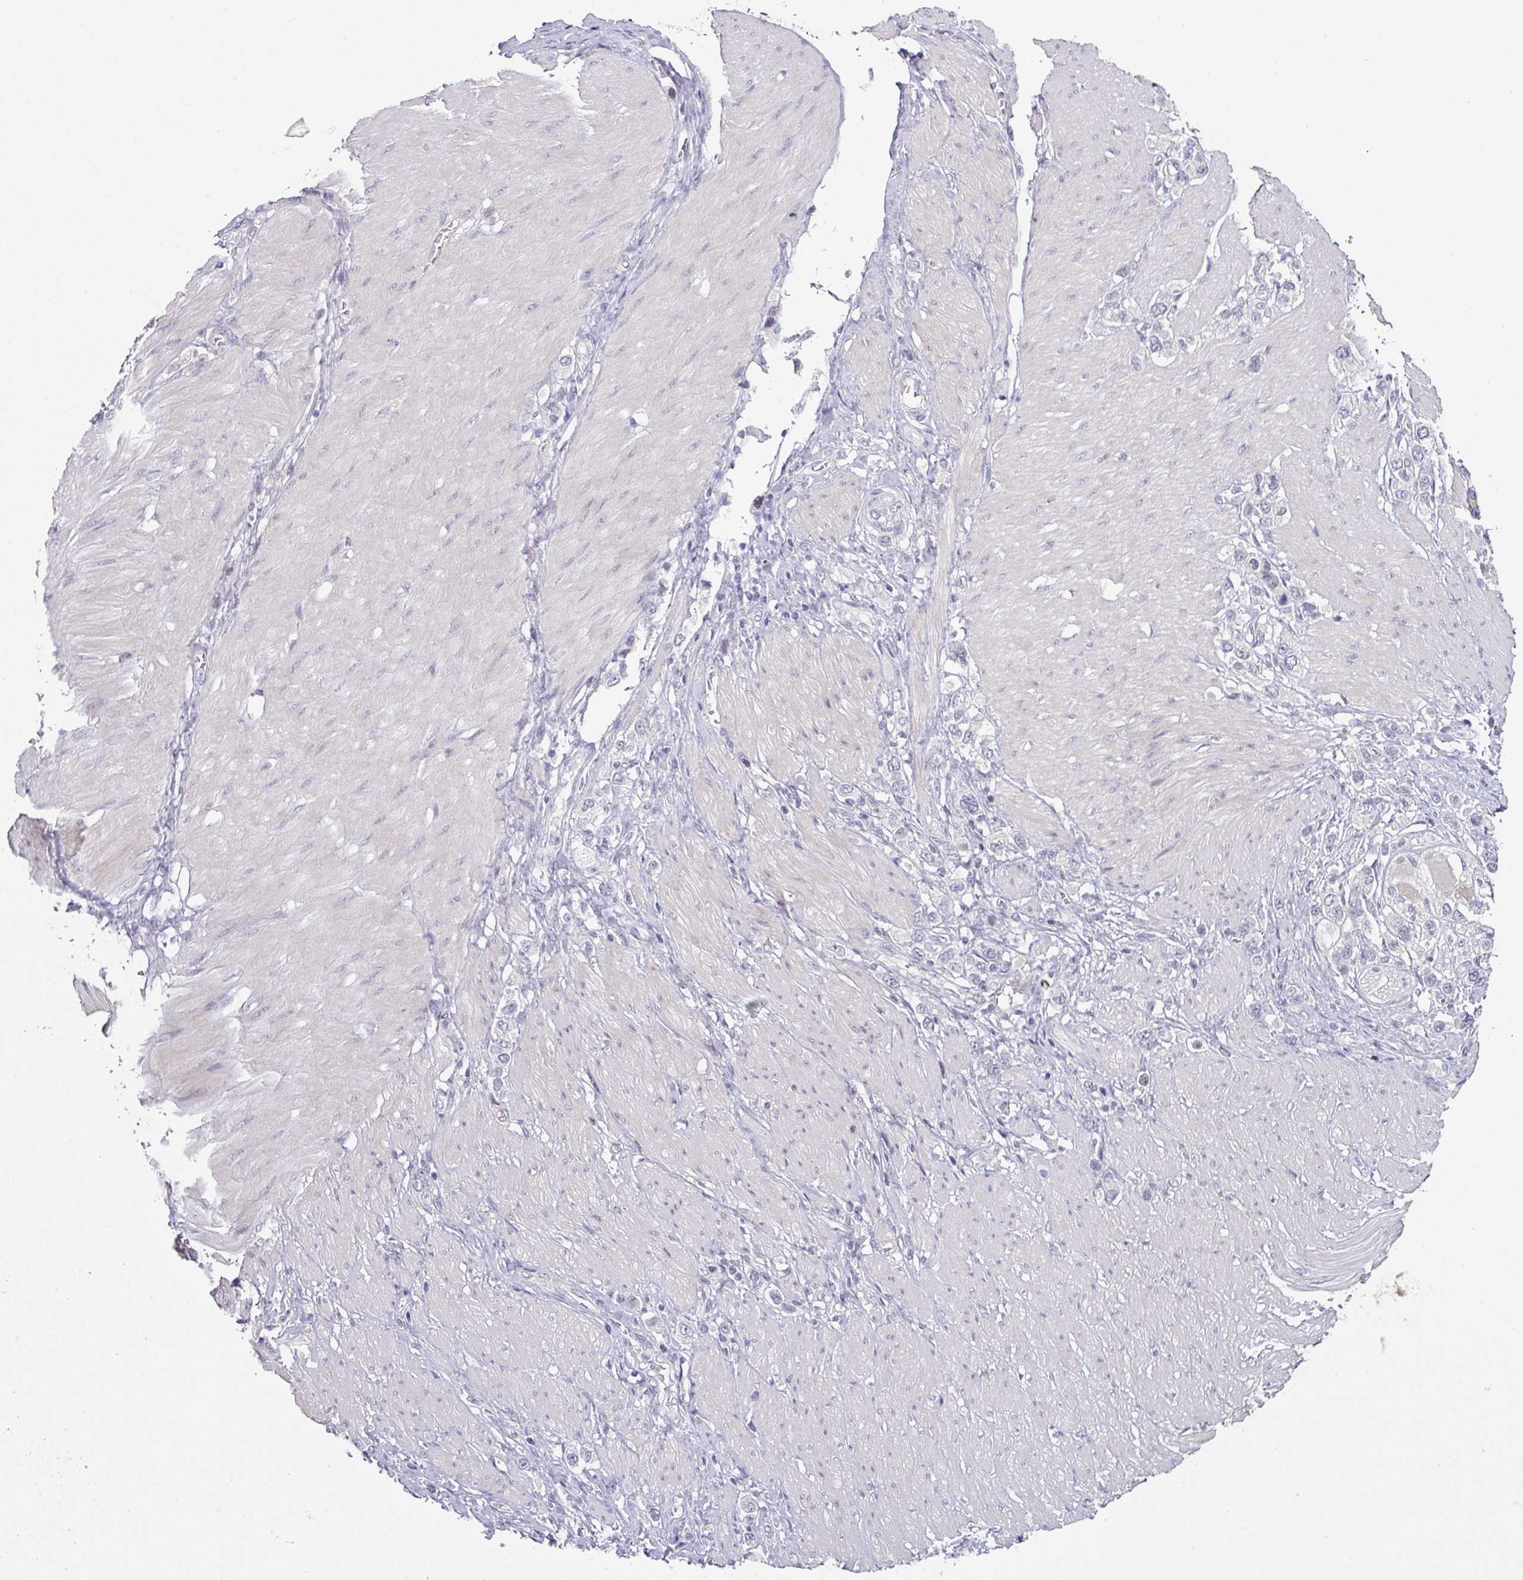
{"staining": {"intensity": "negative", "quantity": "none", "location": "none"}, "tissue": "stomach cancer", "cell_type": "Tumor cells", "image_type": "cancer", "snomed": [{"axis": "morphology", "description": "Normal tissue, NOS"}, {"axis": "morphology", "description": "Adenocarcinoma, NOS"}, {"axis": "topography", "description": "Stomach, upper"}, {"axis": "topography", "description": "Stomach"}], "caption": "Immunohistochemistry (IHC) of human stomach cancer (adenocarcinoma) shows no positivity in tumor cells. Nuclei are stained in blue.", "gene": "ANKRD13B", "patient": {"sex": "female", "age": 65}}